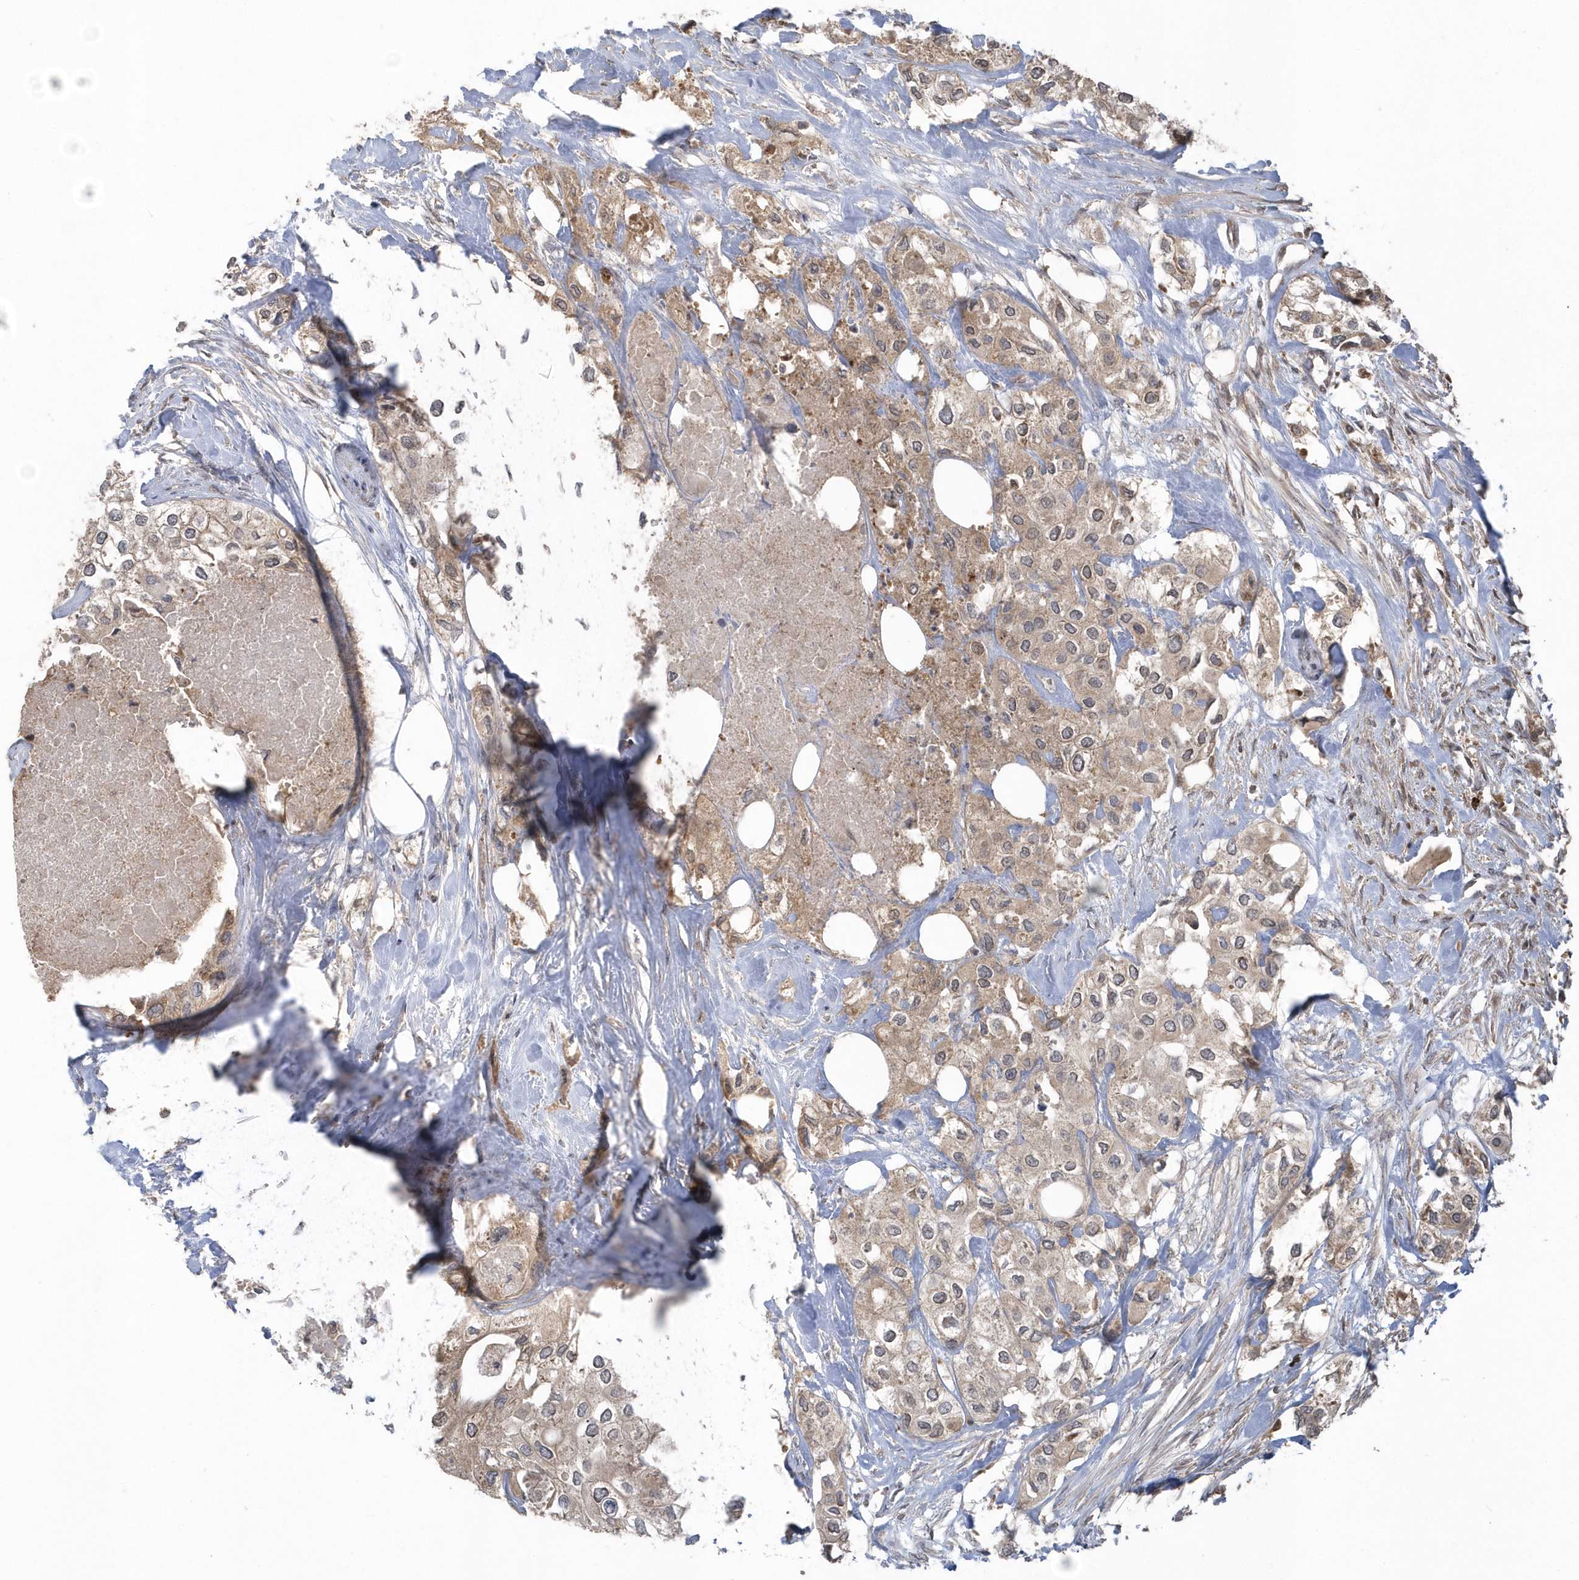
{"staining": {"intensity": "weak", "quantity": "25%-75%", "location": "cytoplasmic/membranous"}, "tissue": "urothelial cancer", "cell_type": "Tumor cells", "image_type": "cancer", "snomed": [{"axis": "morphology", "description": "Urothelial carcinoma, High grade"}, {"axis": "topography", "description": "Urinary bladder"}], "caption": "High-power microscopy captured an immunohistochemistry (IHC) image of high-grade urothelial carcinoma, revealing weak cytoplasmic/membranous positivity in approximately 25%-75% of tumor cells.", "gene": "HERPUD1", "patient": {"sex": "male", "age": 64}}